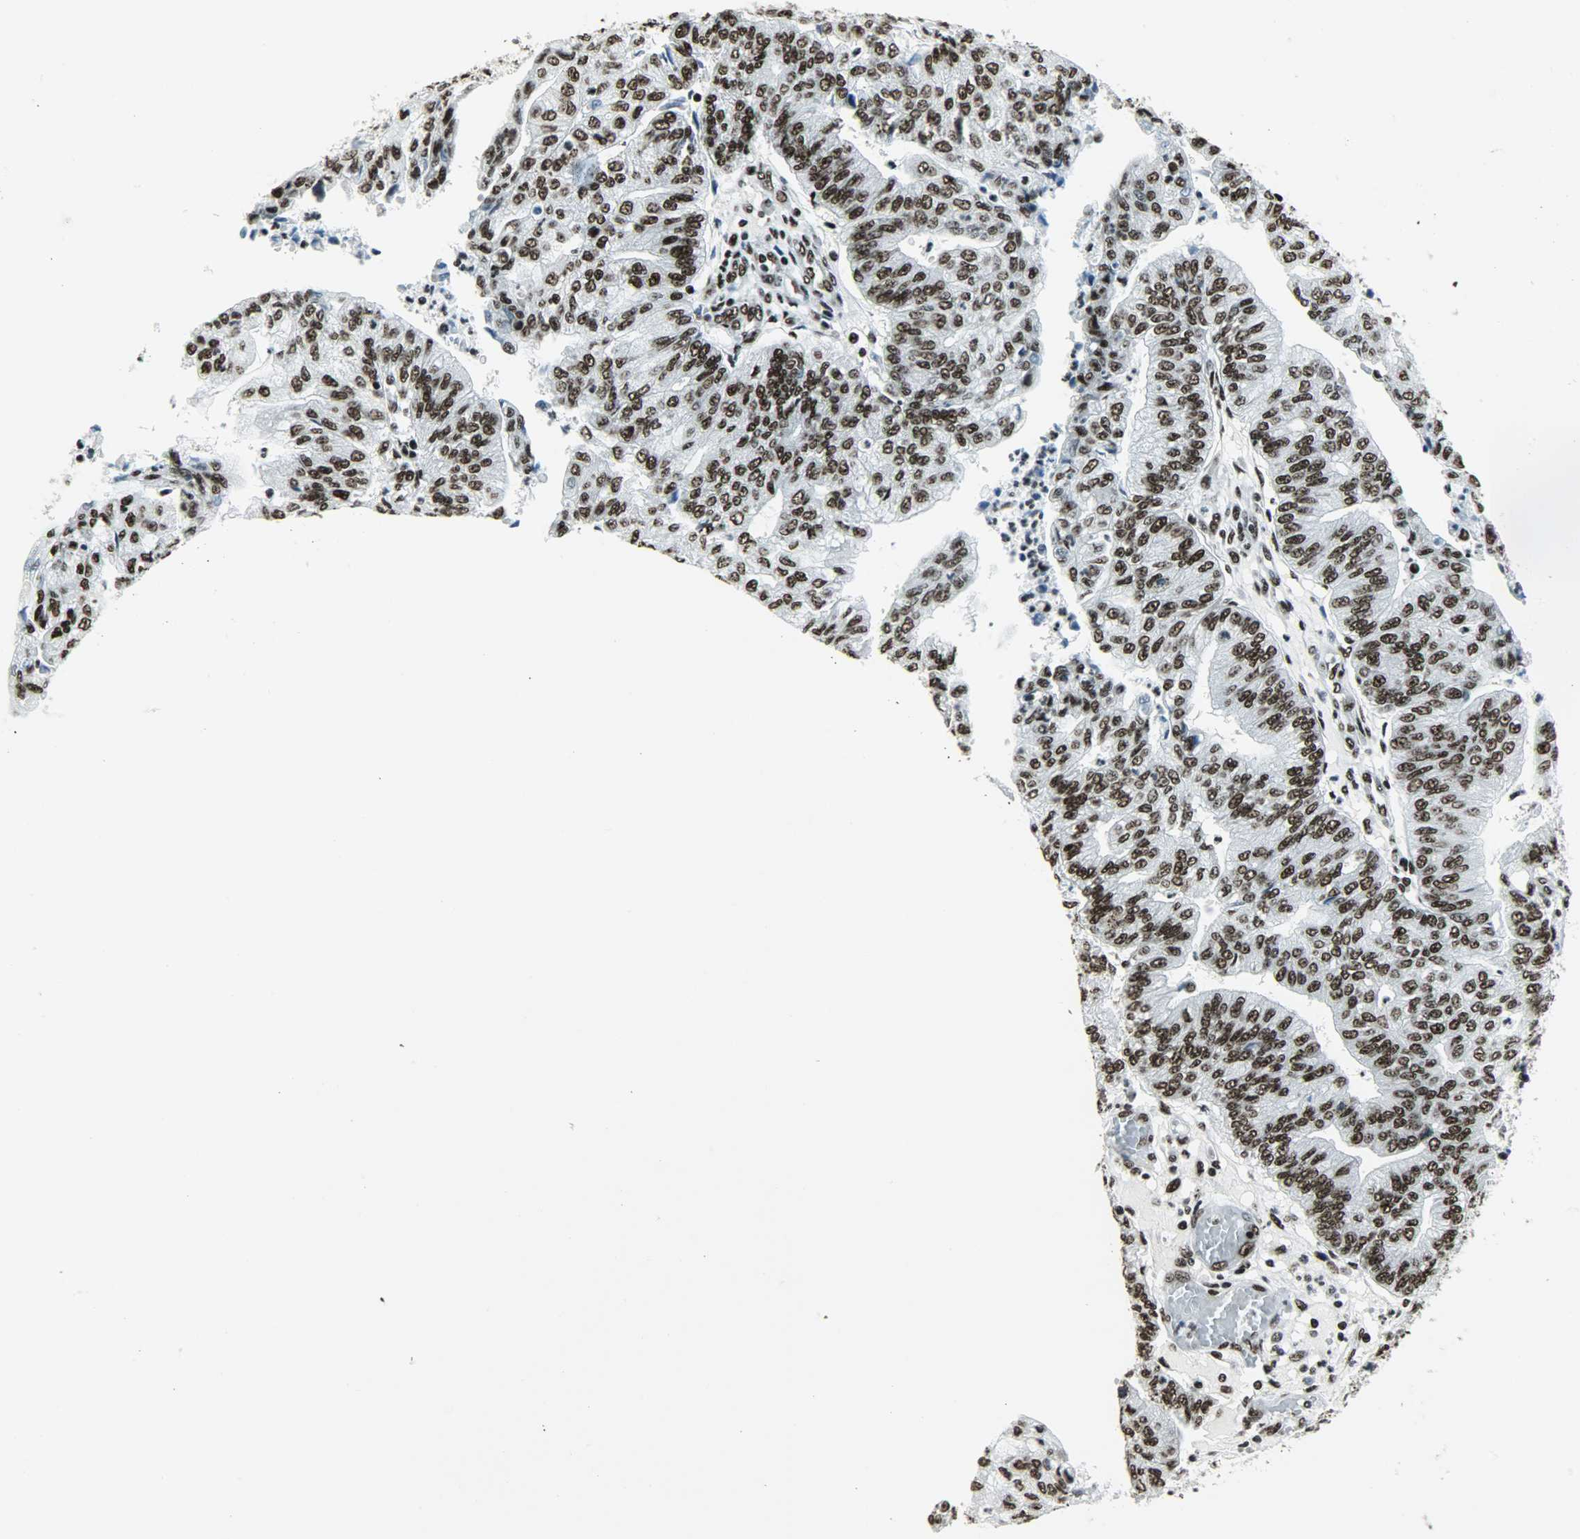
{"staining": {"intensity": "strong", "quantity": ">75%", "location": "nuclear"}, "tissue": "endometrial cancer", "cell_type": "Tumor cells", "image_type": "cancer", "snomed": [{"axis": "morphology", "description": "Adenocarcinoma, NOS"}, {"axis": "topography", "description": "Endometrium"}], "caption": "Immunohistochemical staining of human endometrial adenocarcinoma shows strong nuclear protein positivity in about >75% of tumor cells.", "gene": "SNRPA", "patient": {"sex": "female", "age": 59}}